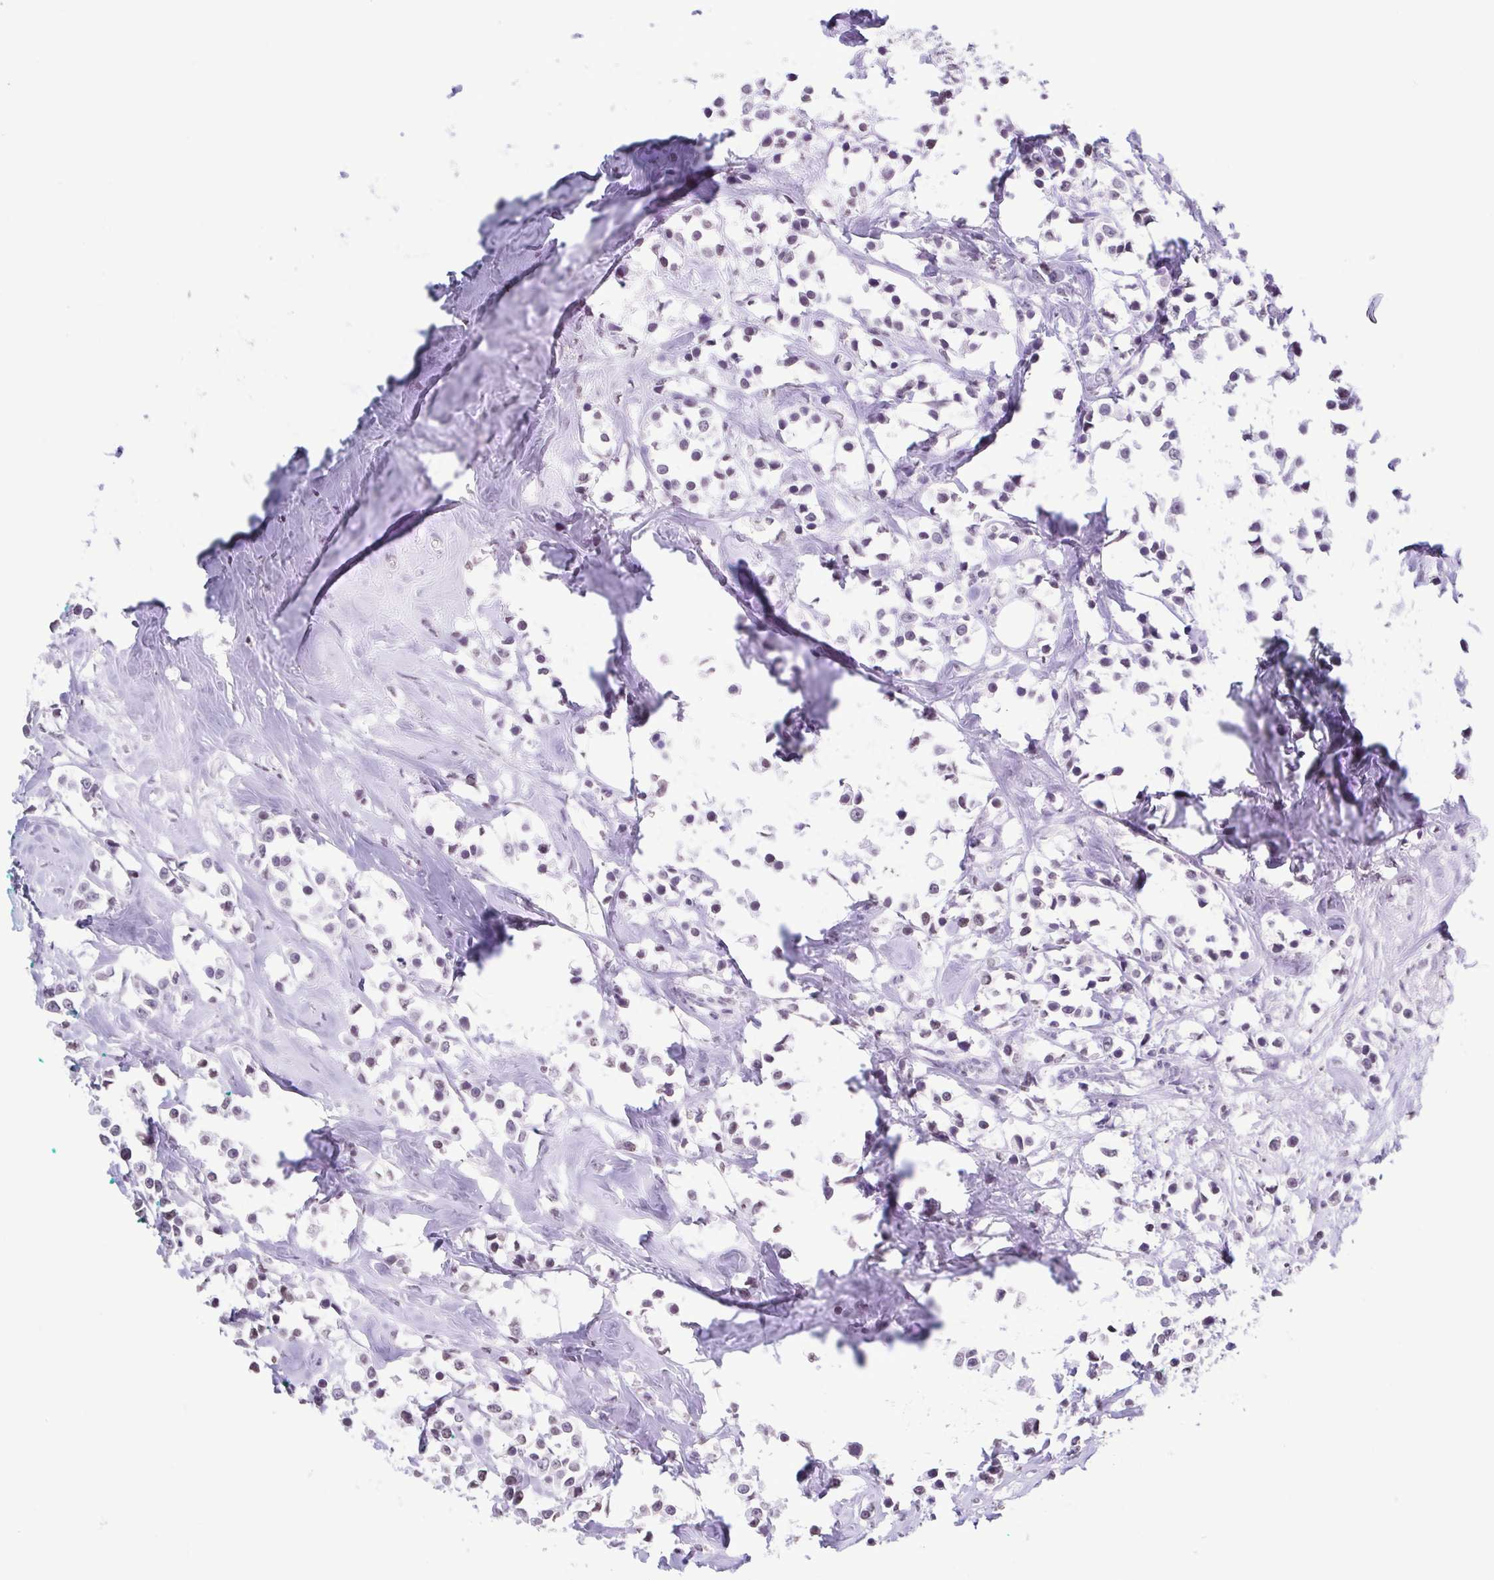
{"staining": {"intensity": "negative", "quantity": "none", "location": "none"}, "tissue": "breast cancer", "cell_type": "Tumor cells", "image_type": "cancer", "snomed": [{"axis": "morphology", "description": "Duct carcinoma"}, {"axis": "topography", "description": "Breast"}], "caption": "High power microscopy histopathology image of an immunohistochemistry micrograph of breast infiltrating ductal carcinoma, revealing no significant expression in tumor cells.", "gene": "VCY1B", "patient": {"sex": "female", "age": 80}}